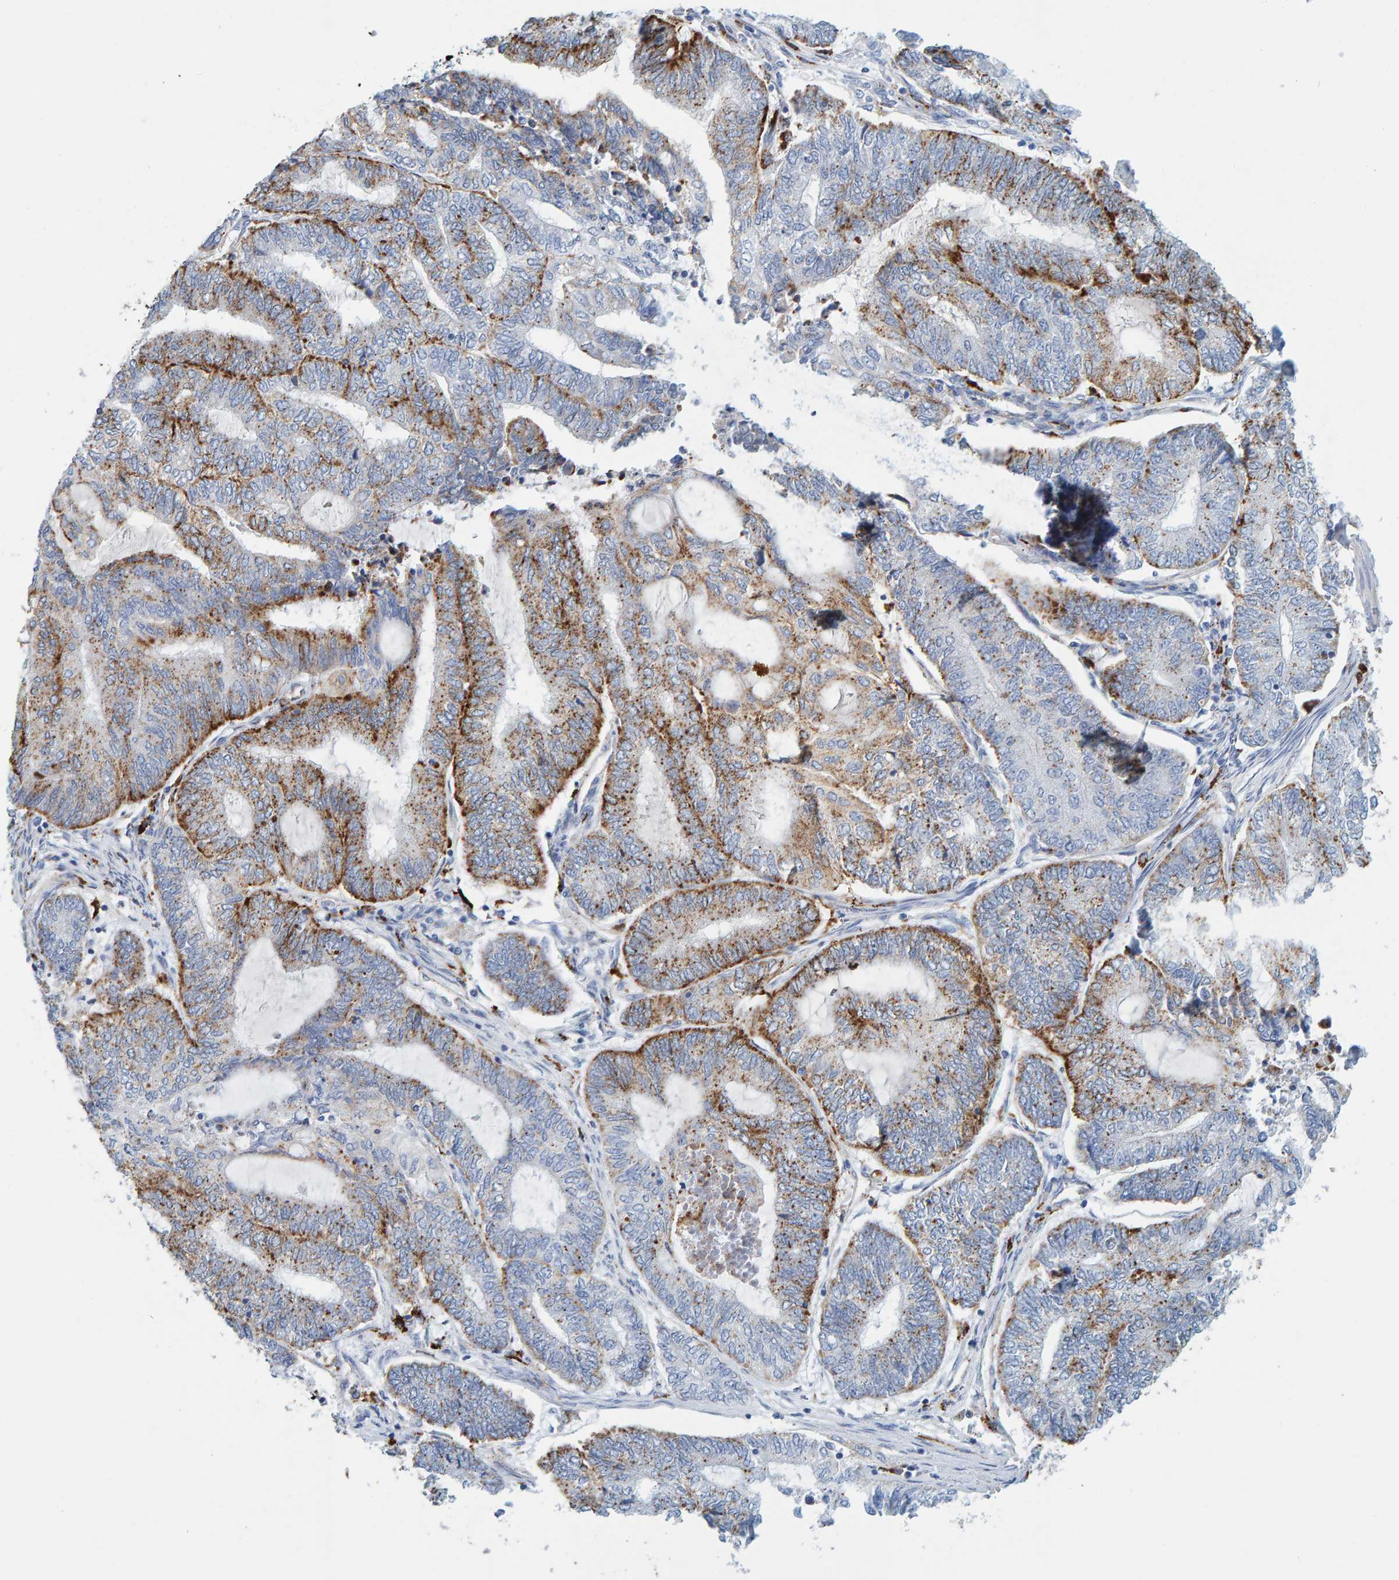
{"staining": {"intensity": "moderate", "quantity": "25%-75%", "location": "cytoplasmic/membranous"}, "tissue": "endometrial cancer", "cell_type": "Tumor cells", "image_type": "cancer", "snomed": [{"axis": "morphology", "description": "Adenocarcinoma, NOS"}, {"axis": "topography", "description": "Uterus"}, {"axis": "topography", "description": "Endometrium"}], "caption": "Endometrial adenocarcinoma stained with a brown dye reveals moderate cytoplasmic/membranous positive staining in approximately 25%-75% of tumor cells.", "gene": "BIN3", "patient": {"sex": "female", "age": 70}}